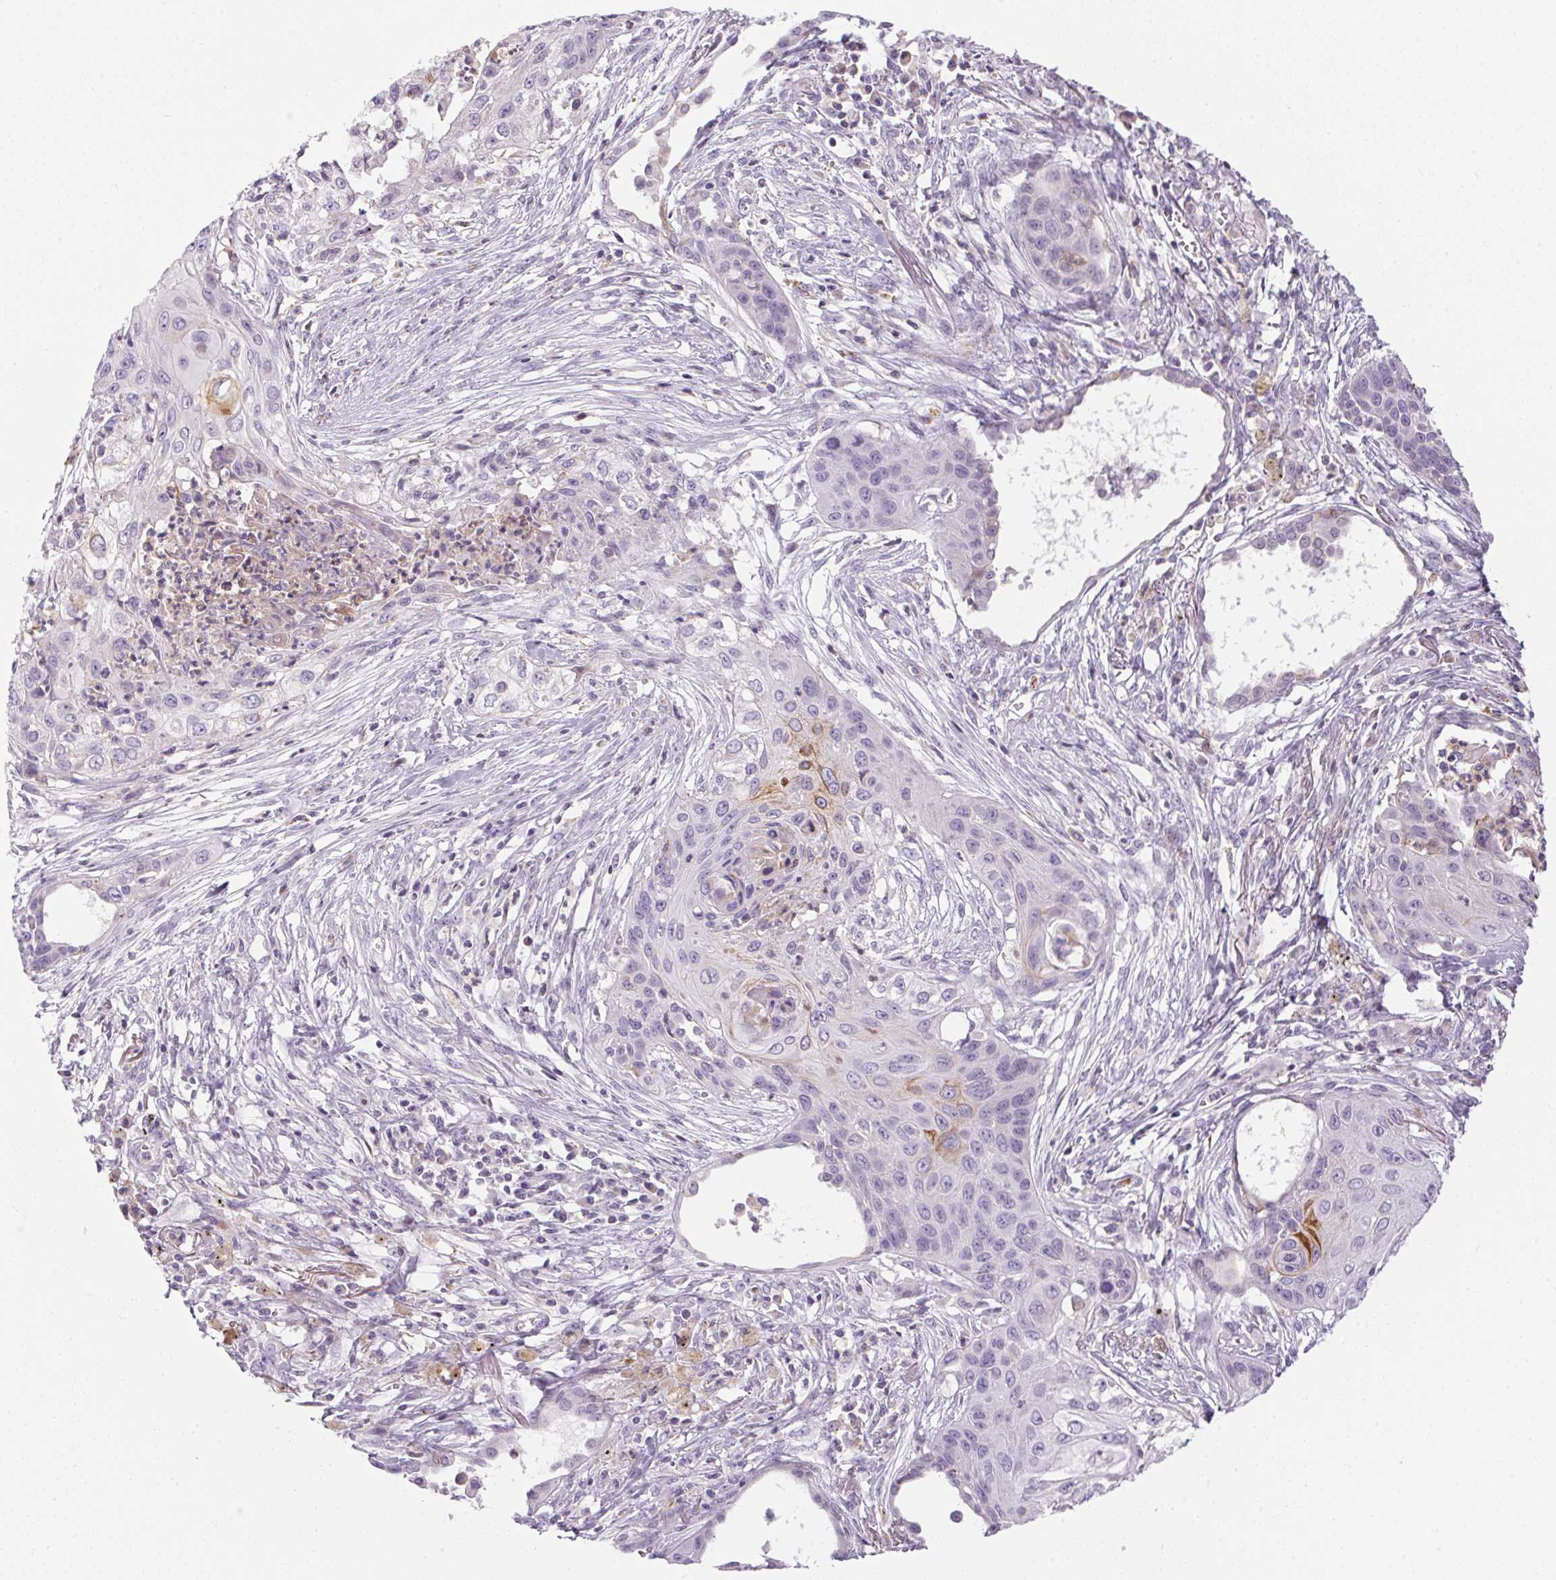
{"staining": {"intensity": "moderate", "quantity": "<25%", "location": "cytoplasmic/membranous"}, "tissue": "lung cancer", "cell_type": "Tumor cells", "image_type": "cancer", "snomed": [{"axis": "morphology", "description": "Squamous cell carcinoma, NOS"}, {"axis": "topography", "description": "Lung"}], "caption": "Squamous cell carcinoma (lung) stained with a brown dye shows moderate cytoplasmic/membranous positive staining in approximately <25% of tumor cells.", "gene": "ECPAS", "patient": {"sex": "male", "age": 71}}